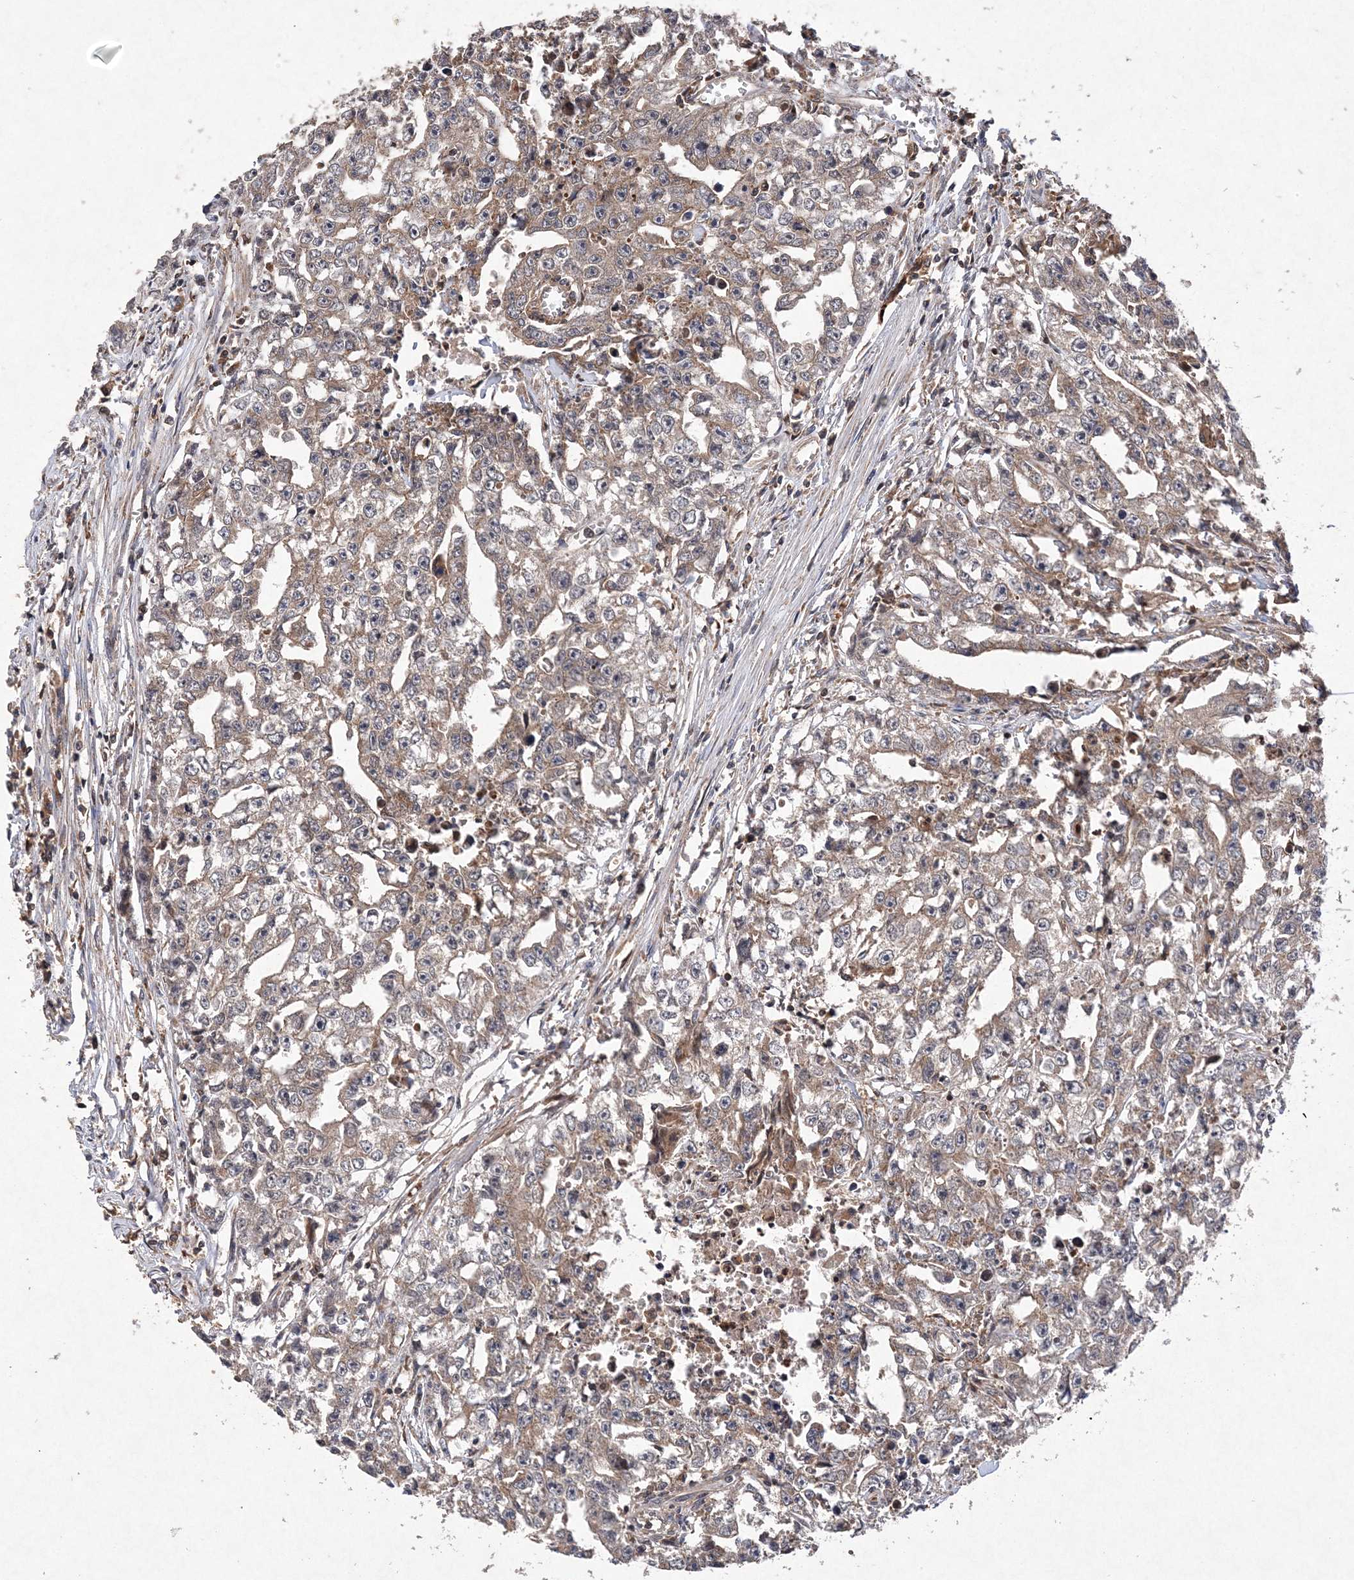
{"staining": {"intensity": "moderate", "quantity": ">75%", "location": "cytoplasmic/membranous"}, "tissue": "testis cancer", "cell_type": "Tumor cells", "image_type": "cancer", "snomed": [{"axis": "morphology", "description": "Seminoma, NOS"}, {"axis": "morphology", "description": "Carcinoma, Embryonal, NOS"}, {"axis": "topography", "description": "Testis"}], "caption": "Protein expression analysis of seminoma (testis) shows moderate cytoplasmic/membranous staining in approximately >75% of tumor cells.", "gene": "PROSER1", "patient": {"sex": "male", "age": 43}}